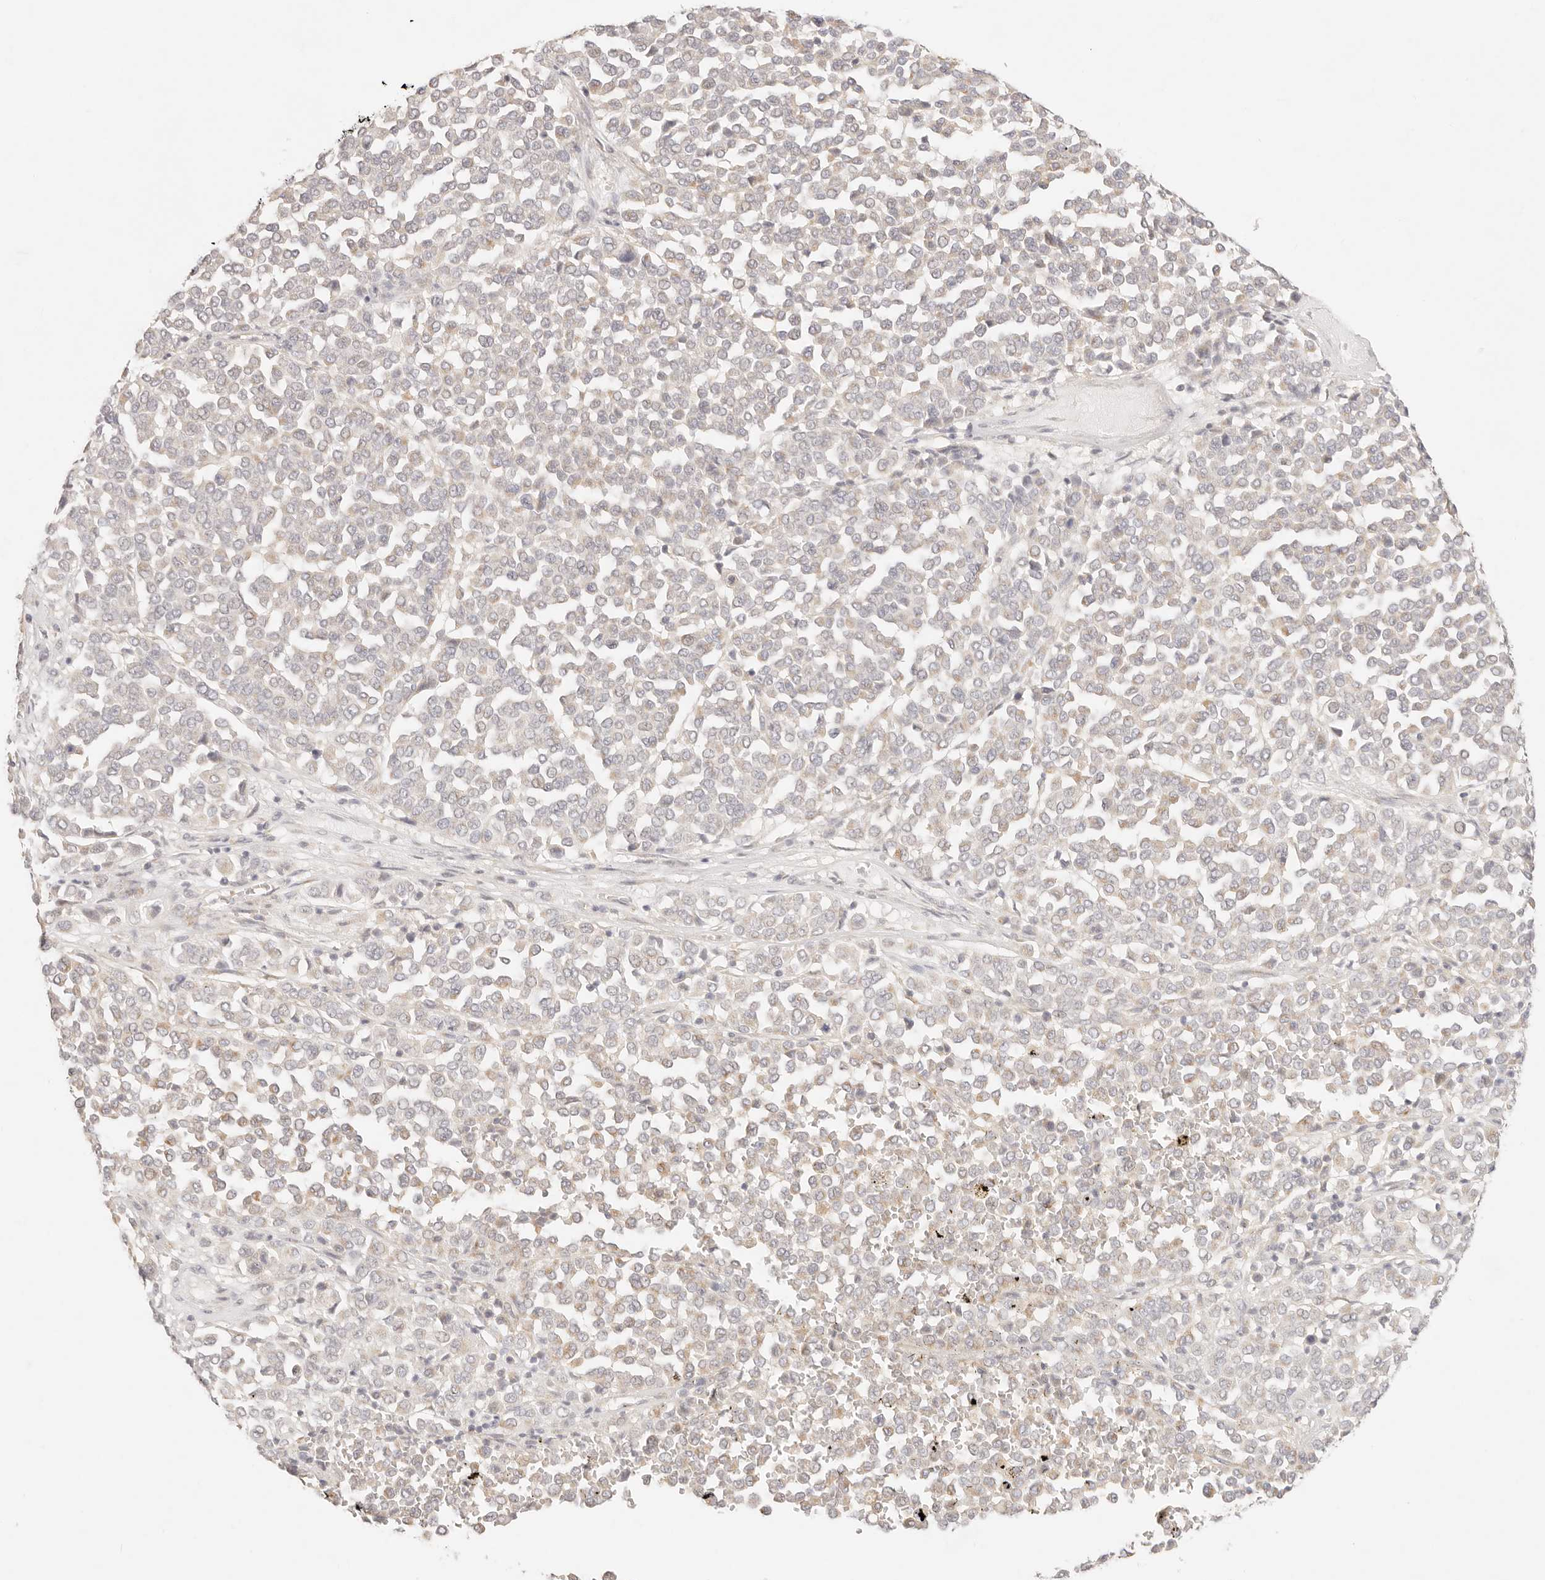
{"staining": {"intensity": "weak", "quantity": "<25%", "location": "cytoplasmic/membranous"}, "tissue": "melanoma", "cell_type": "Tumor cells", "image_type": "cancer", "snomed": [{"axis": "morphology", "description": "Malignant melanoma, Metastatic site"}, {"axis": "topography", "description": "Pancreas"}], "caption": "Micrograph shows no significant protein expression in tumor cells of melanoma.", "gene": "GPR156", "patient": {"sex": "female", "age": 30}}